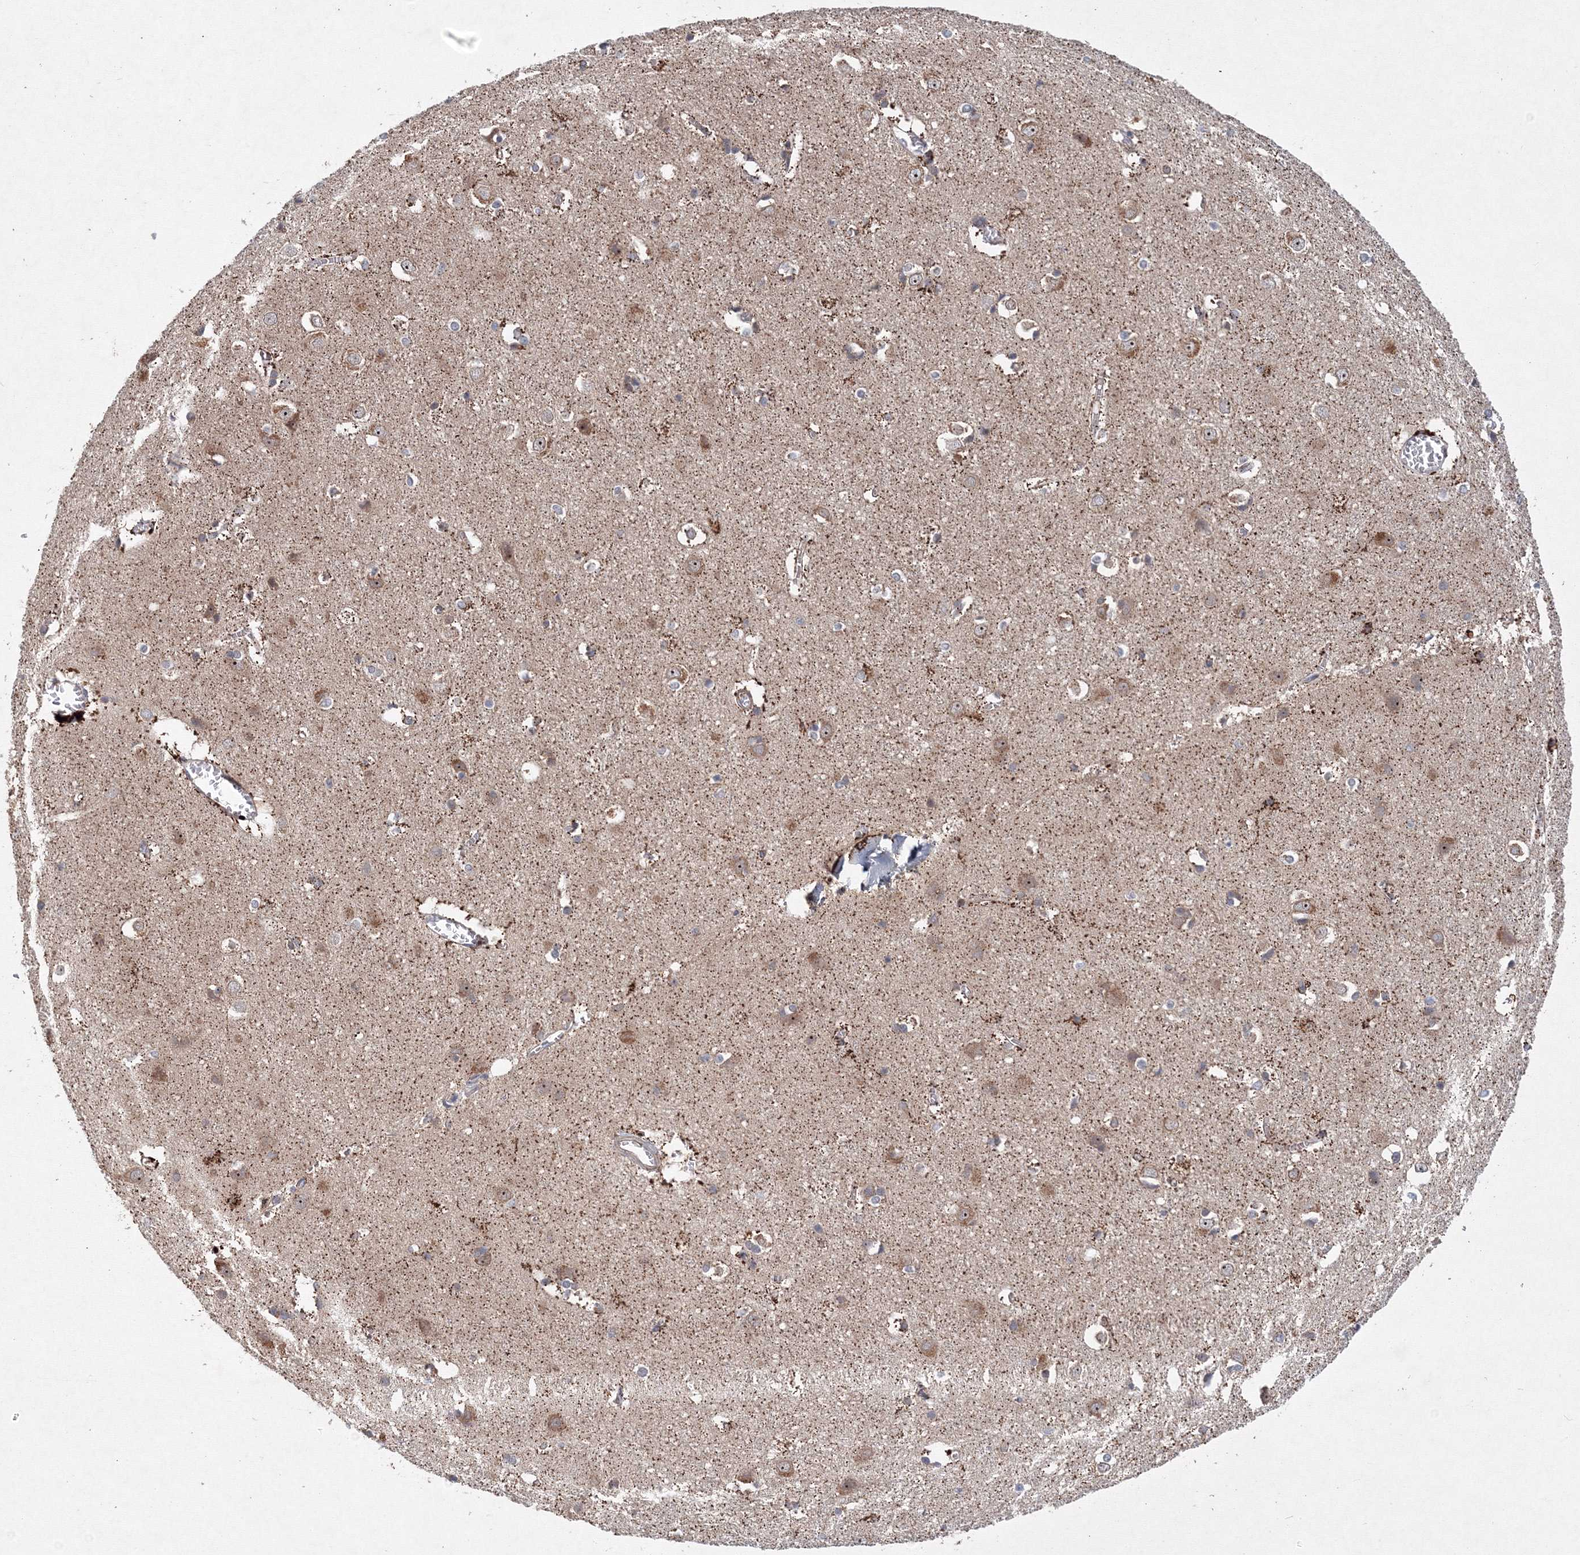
{"staining": {"intensity": "negative", "quantity": "none", "location": "none"}, "tissue": "cerebral cortex", "cell_type": "Endothelial cells", "image_type": "normal", "snomed": [{"axis": "morphology", "description": "Normal tissue, NOS"}, {"axis": "topography", "description": "Cerebral cortex"}], "caption": "Human cerebral cortex stained for a protein using IHC exhibits no expression in endothelial cells.", "gene": "ANKAR", "patient": {"sex": "male", "age": 54}}